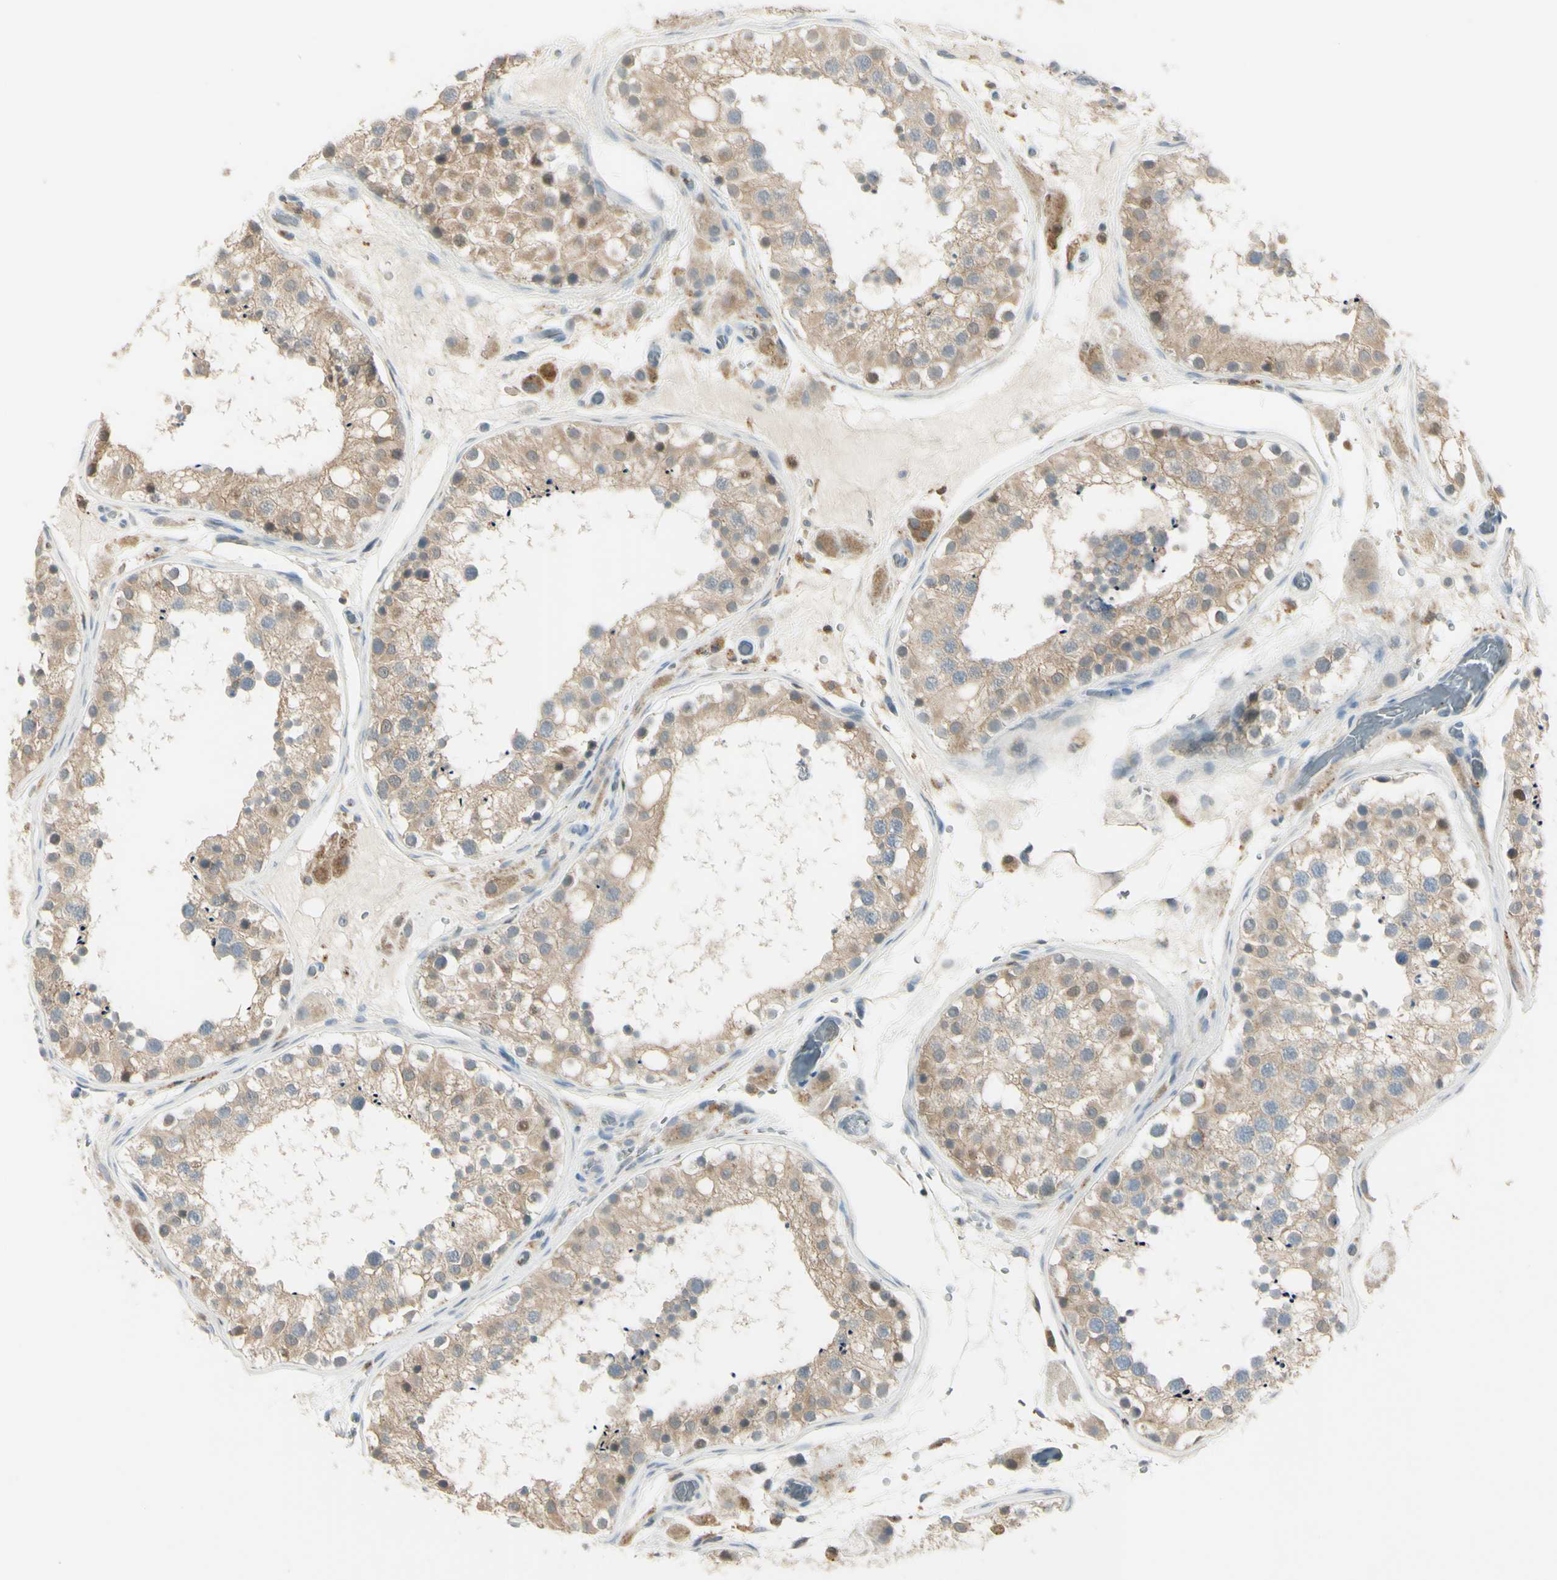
{"staining": {"intensity": "moderate", "quantity": ">75%", "location": "cytoplasmic/membranous"}, "tissue": "testis", "cell_type": "Cells in seminiferous ducts", "image_type": "normal", "snomed": [{"axis": "morphology", "description": "Normal tissue, NOS"}, {"axis": "topography", "description": "Testis"}, {"axis": "topography", "description": "Epididymis"}], "caption": "Testis stained with DAB immunohistochemistry exhibits medium levels of moderate cytoplasmic/membranous staining in approximately >75% of cells in seminiferous ducts.", "gene": "CYRIB", "patient": {"sex": "male", "age": 26}}